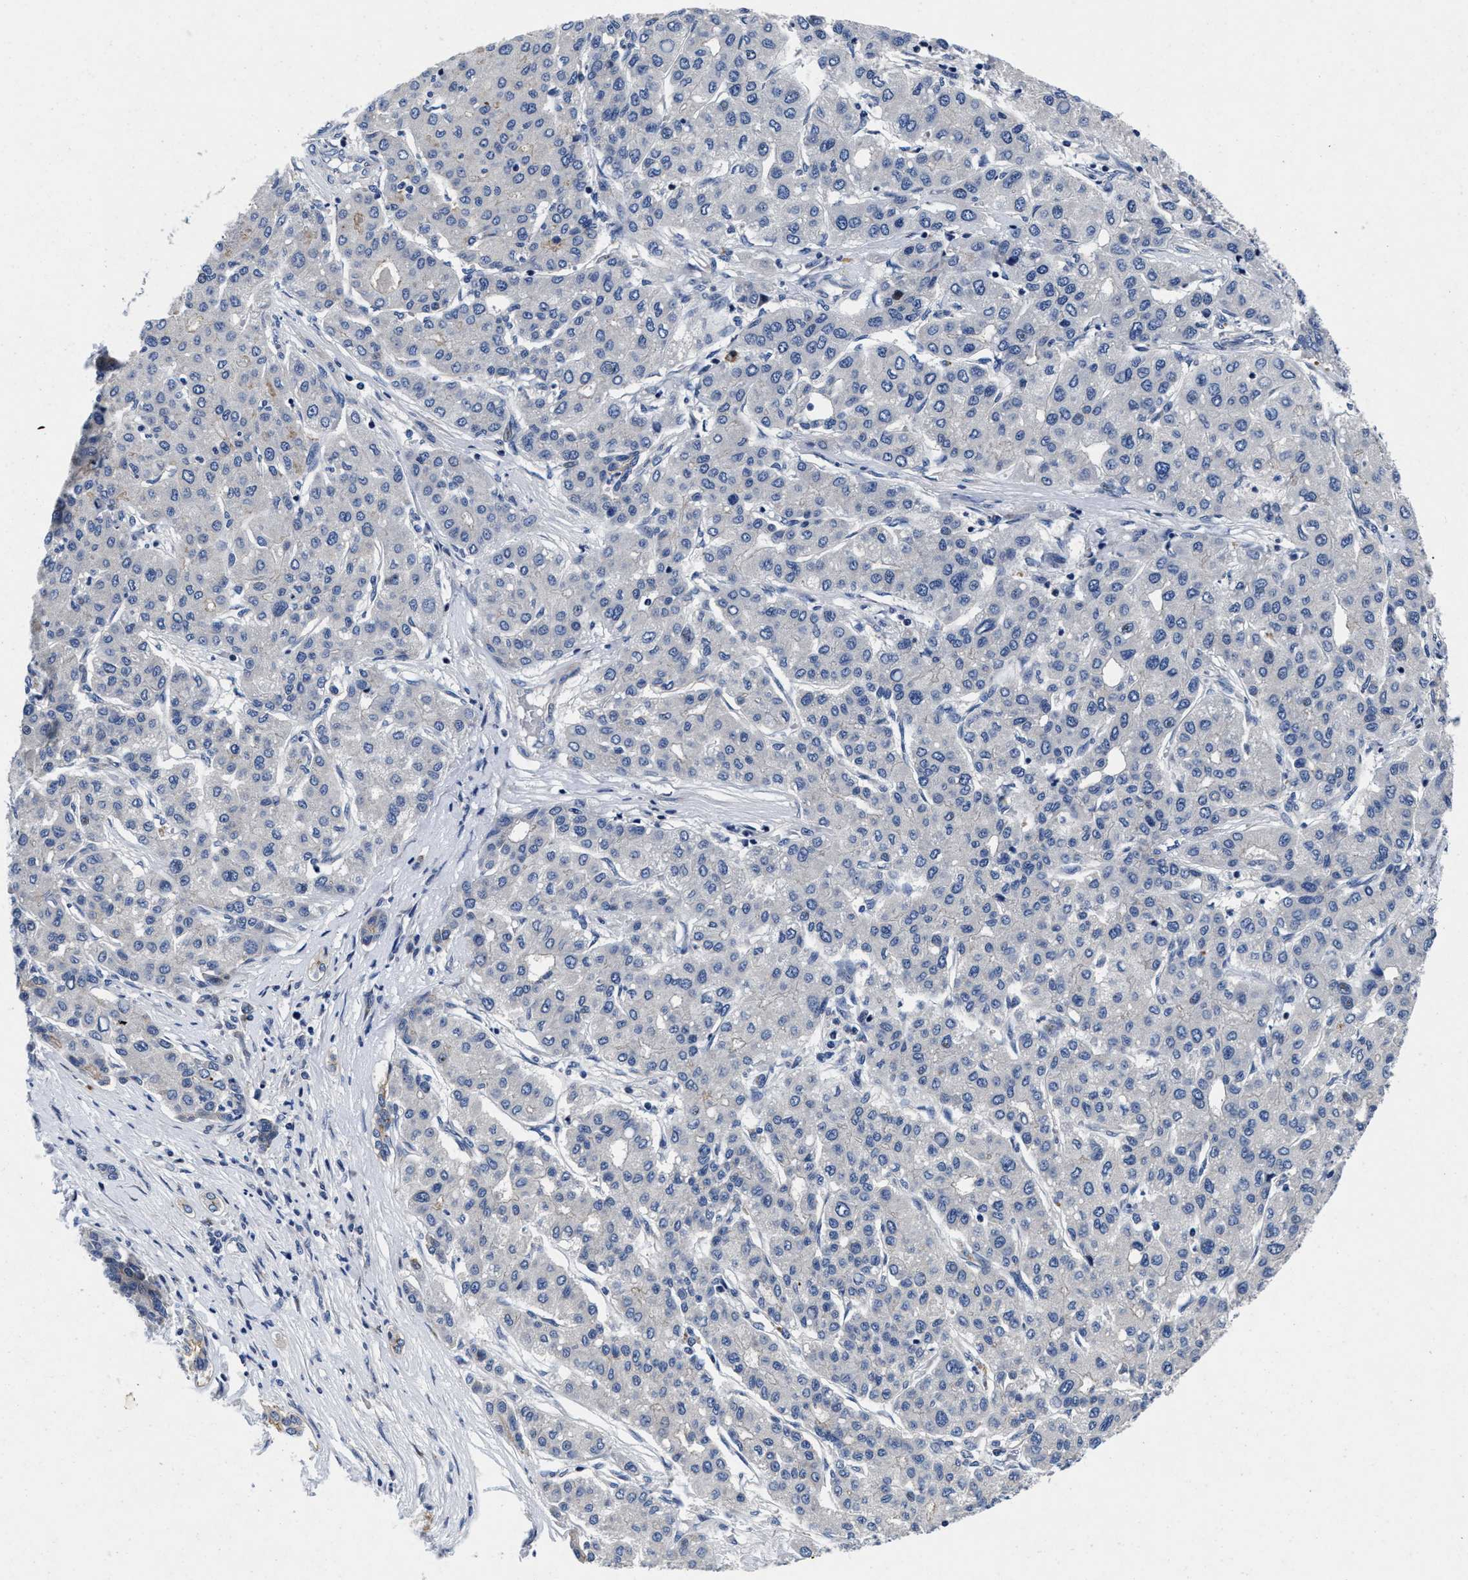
{"staining": {"intensity": "negative", "quantity": "none", "location": "none"}, "tissue": "liver cancer", "cell_type": "Tumor cells", "image_type": "cancer", "snomed": [{"axis": "morphology", "description": "Carcinoma, Hepatocellular, NOS"}, {"axis": "topography", "description": "Liver"}], "caption": "The micrograph reveals no significant positivity in tumor cells of liver cancer (hepatocellular carcinoma).", "gene": "LAD1", "patient": {"sex": "male", "age": 65}}